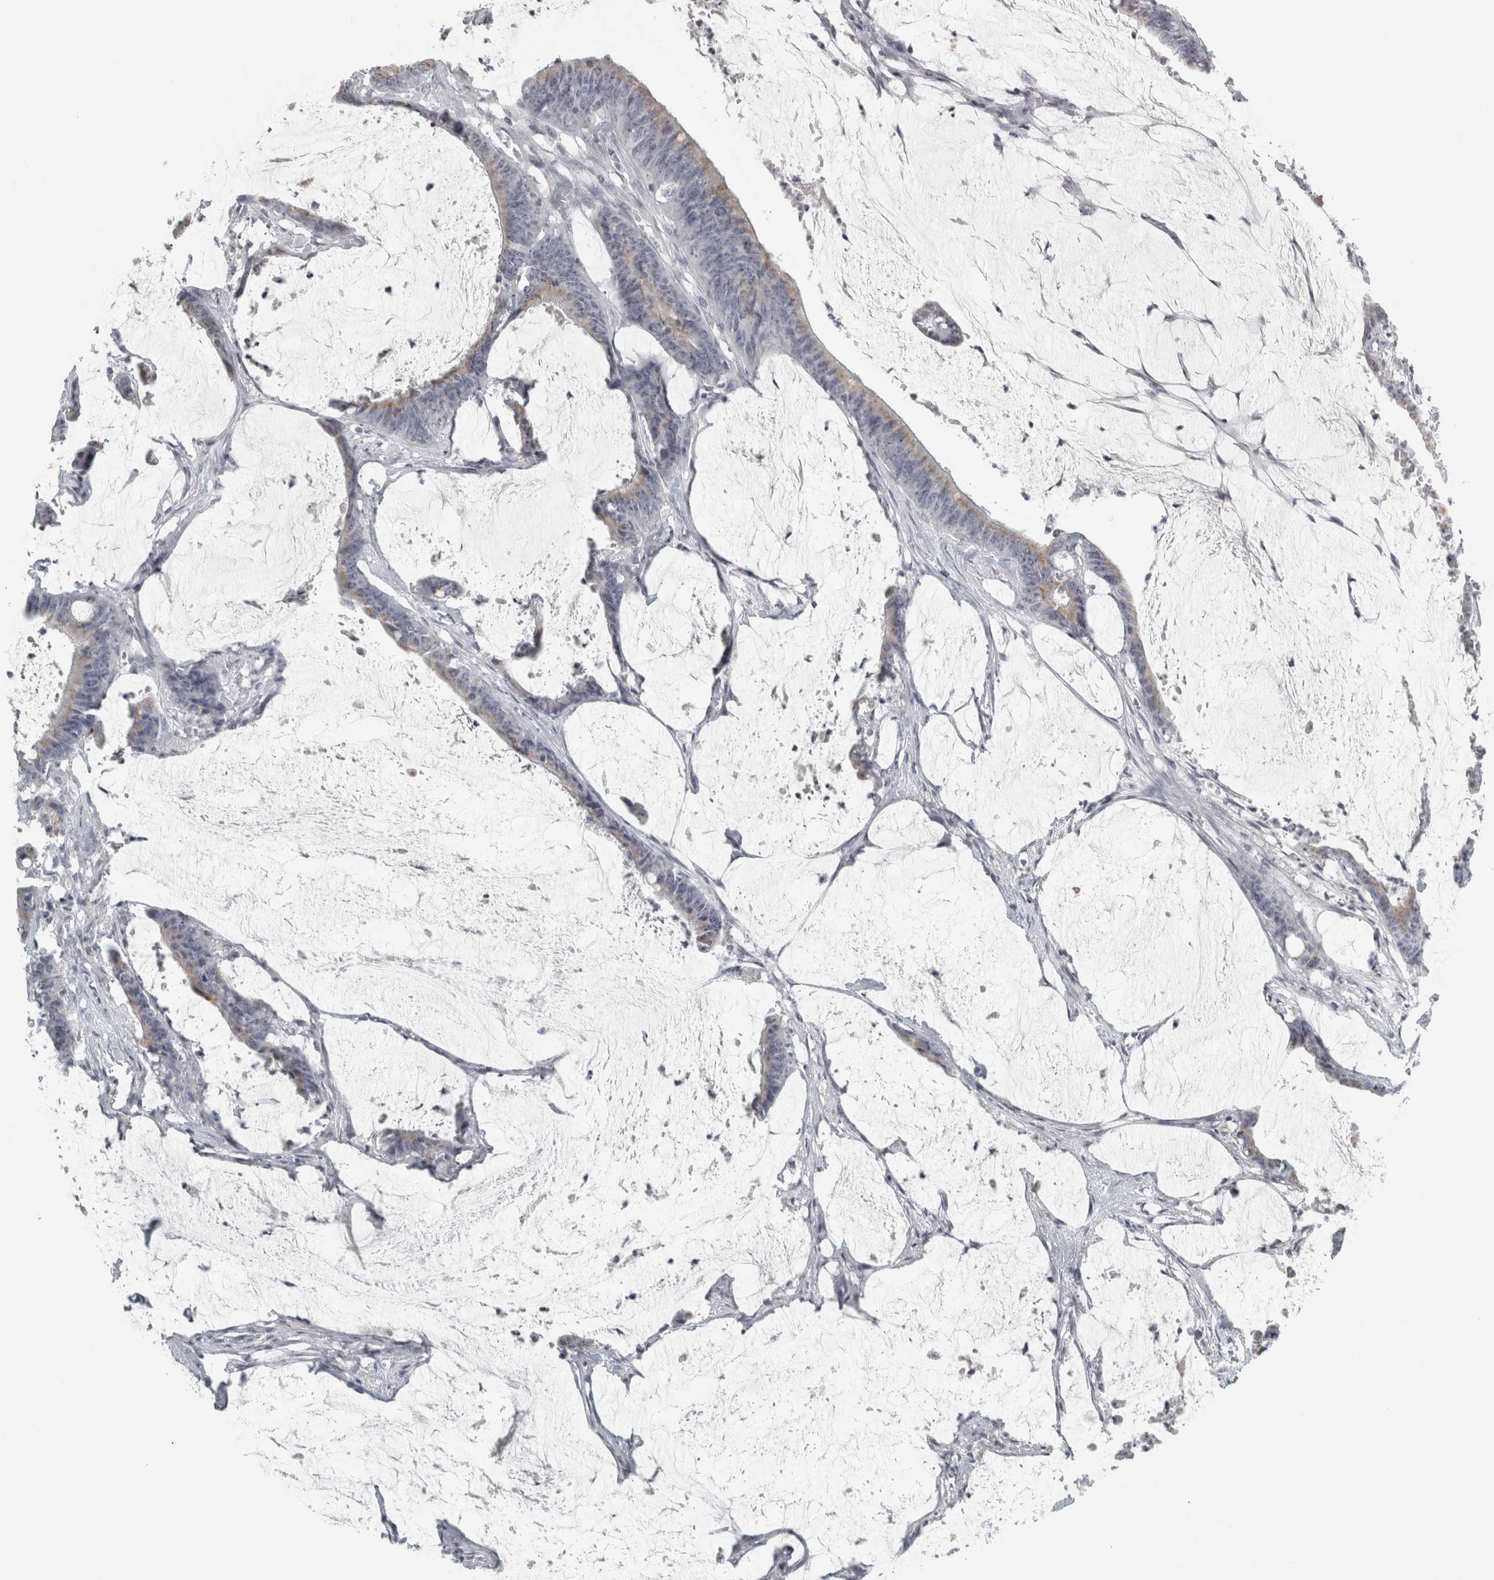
{"staining": {"intensity": "weak", "quantity": "<25%", "location": "cytoplasmic/membranous"}, "tissue": "colorectal cancer", "cell_type": "Tumor cells", "image_type": "cancer", "snomed": [{"axis": "morphology", "description": "Adenocarcinoma, NOS"}, {"axis": "topography", "description": "Rectum"}], "caption": "Tumor cells show no significant protein positivity in colorectal adenocarcinoma.", "gene": "CPE", "patient": {"sex": "female", "age": 66}}